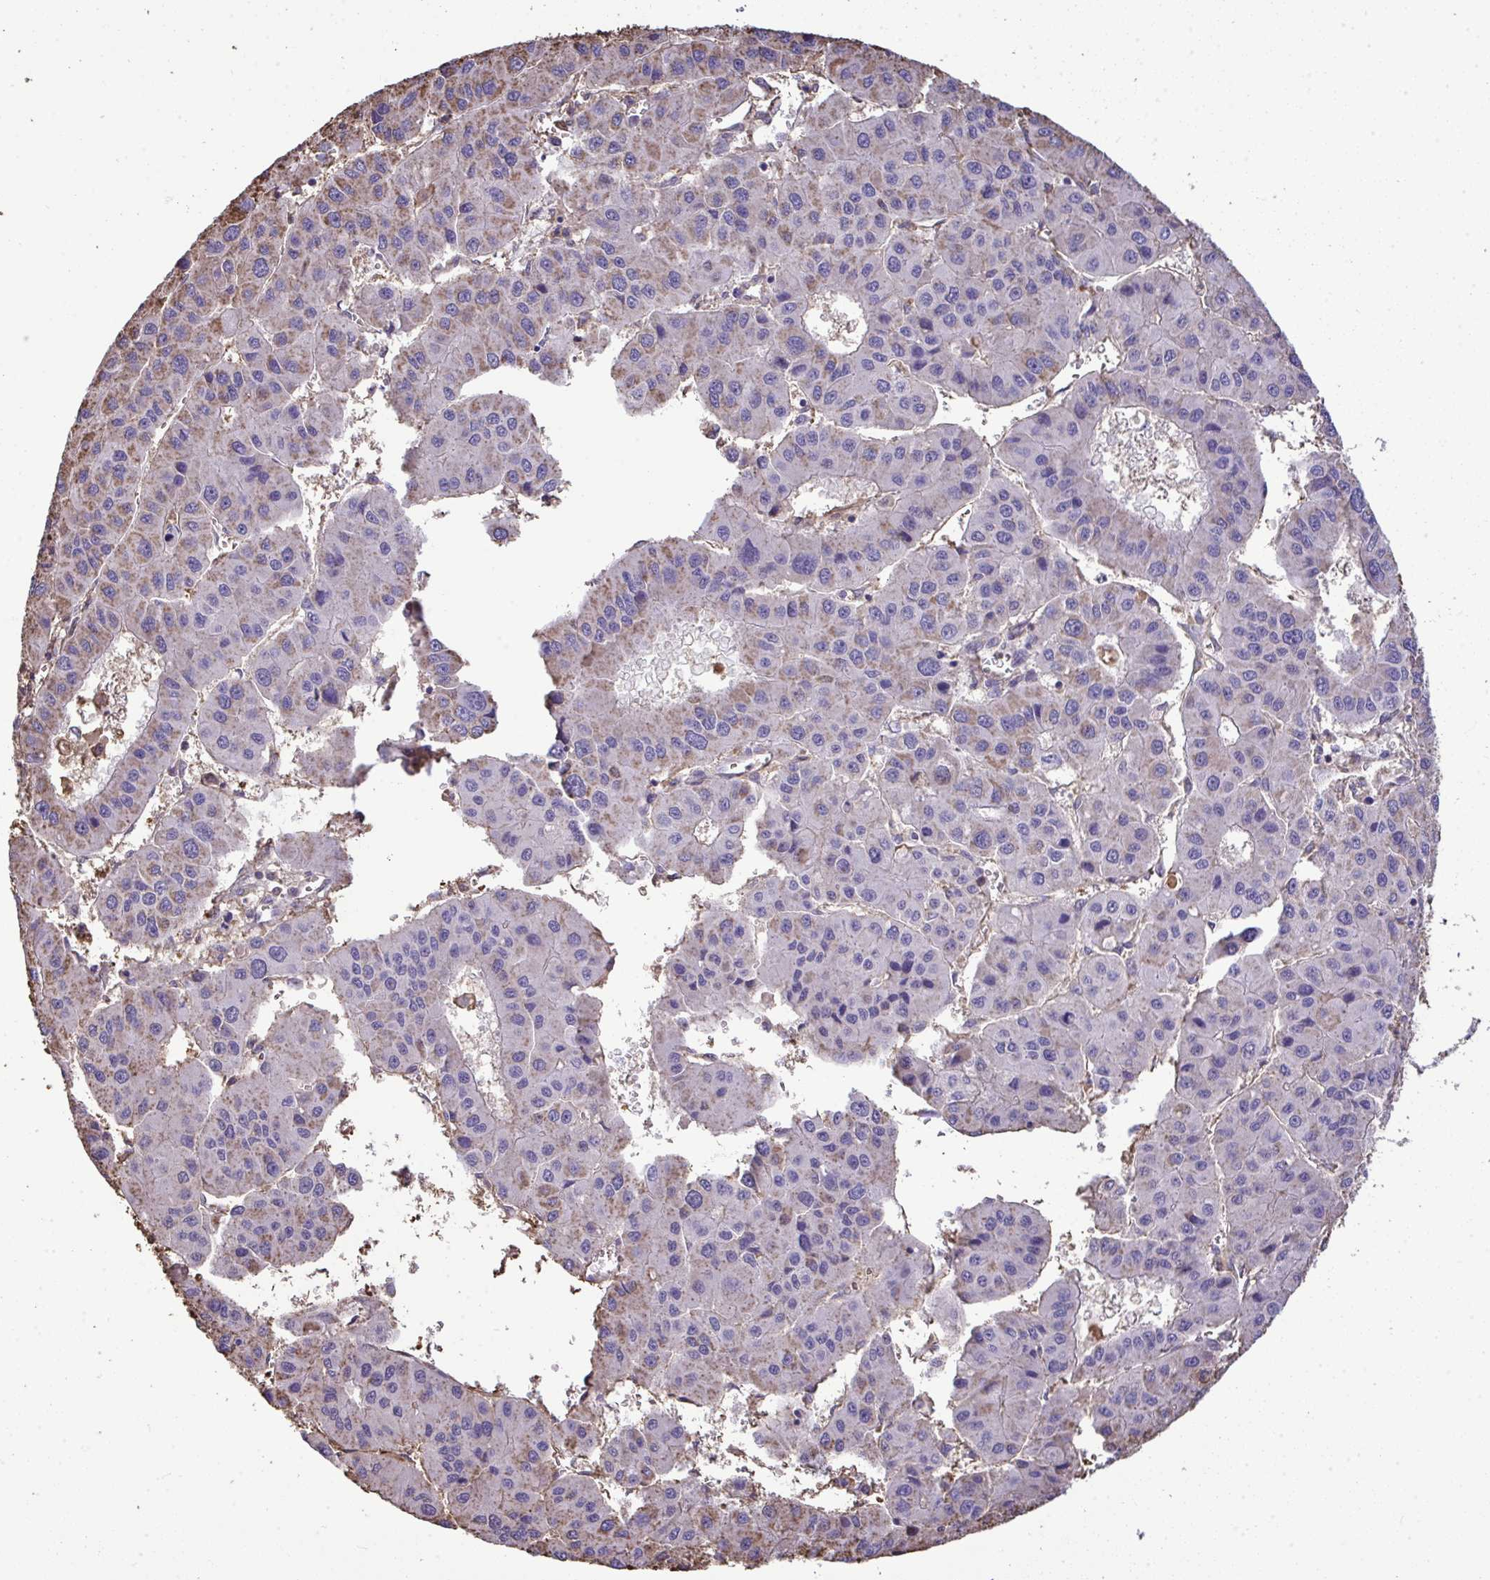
{"staining": {"intensity": "negative", "quantity": "none", "location": "none"}, "tissue": "liver cancer", "cell_type": "Tumor cells", "image_type": "cancer", "snomed": [{"axis": "morphology", "description": "Carcinoma, Hepatocellular, NOS"}, {"axis": "topography", "description": "Liver"}], "caption": "High power microscopy photomicrograph of an immunohistochemistry (IHC) image of liver cancer (hepatocellular carcinoma), revealing no significant expression in tumor cells.", "gene": "ANXA5", "patient": {"sex": "male", "age": 73}}